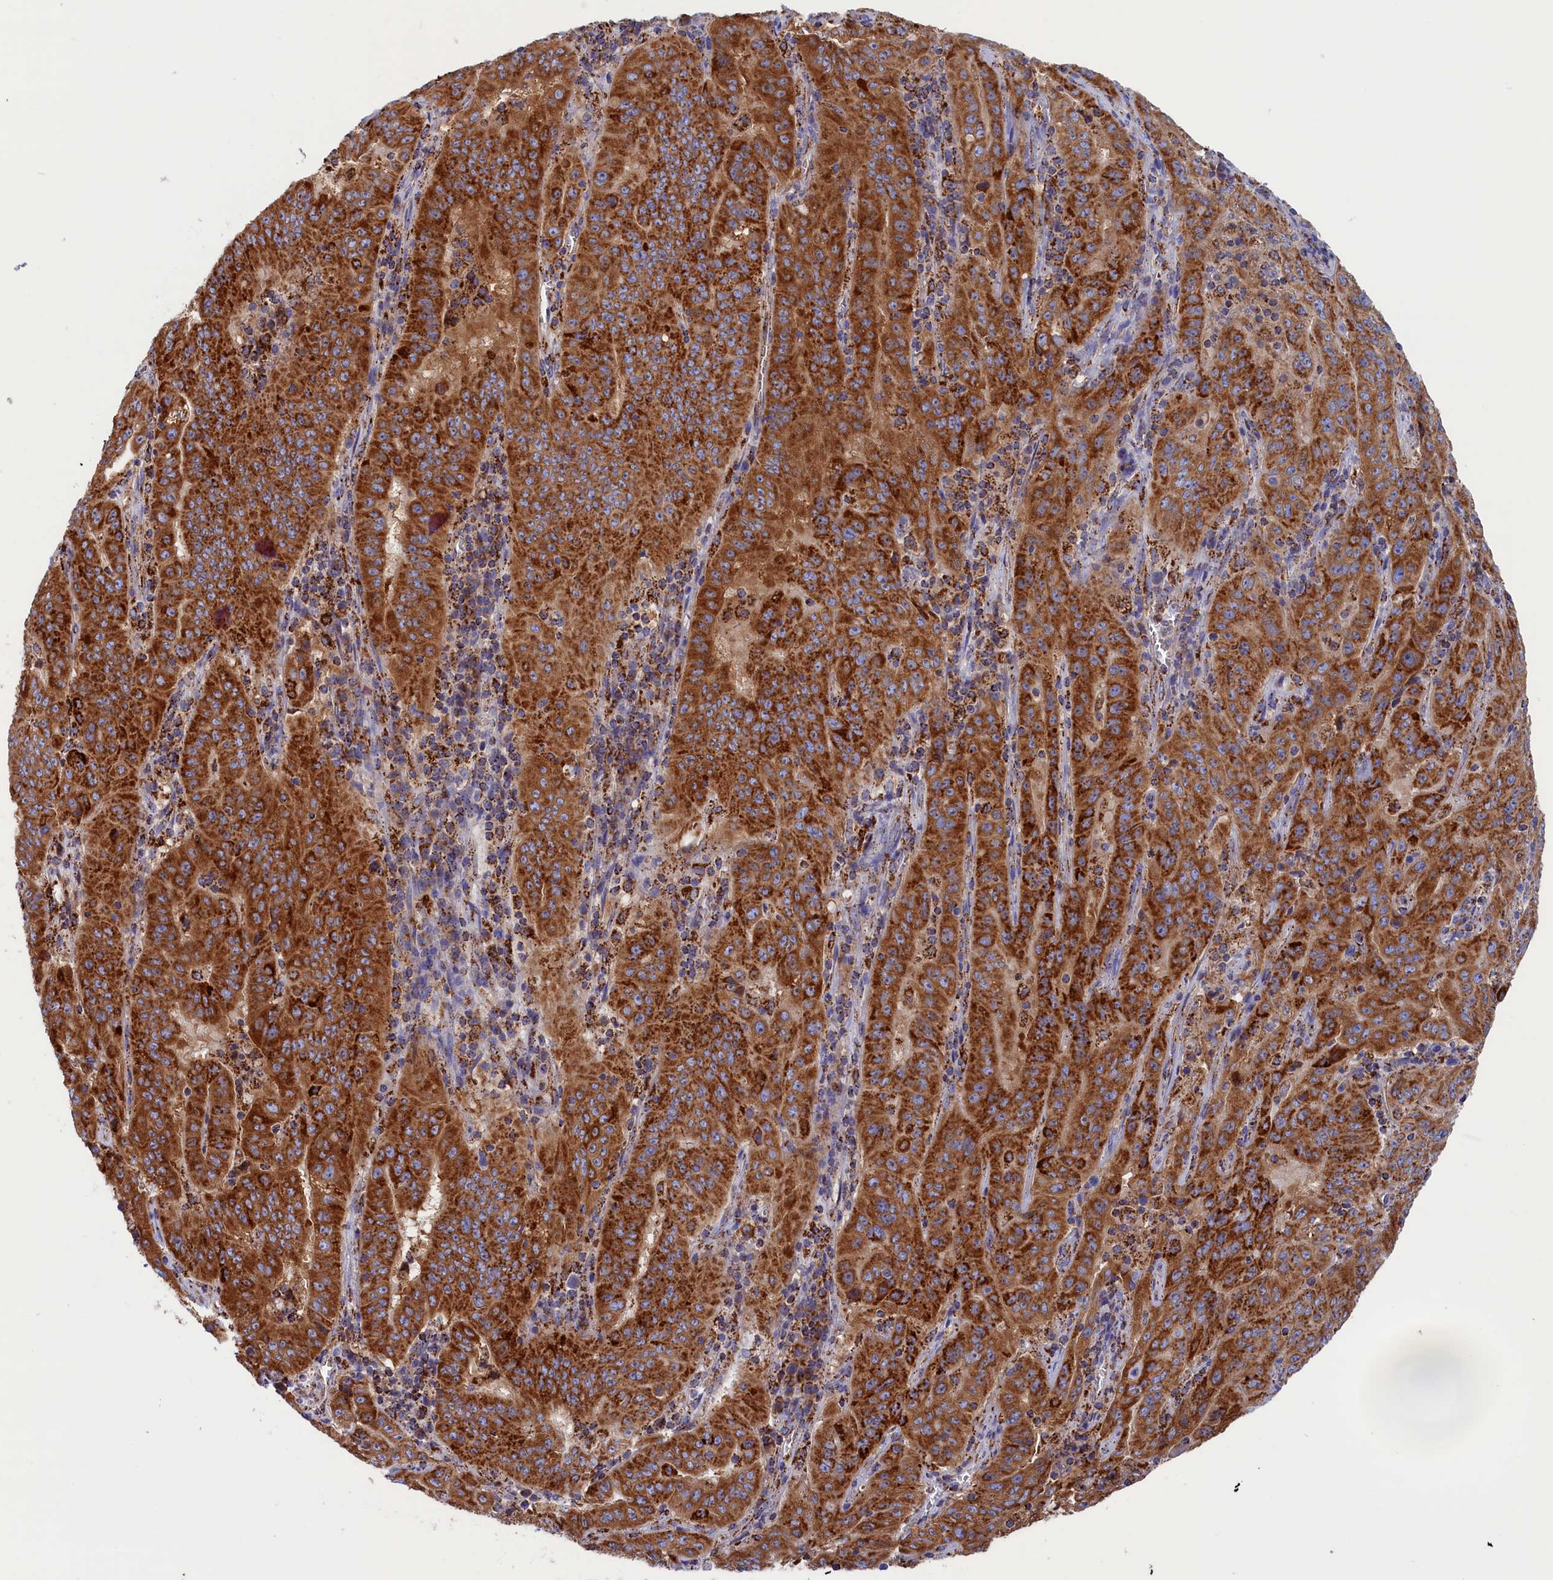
{"staining": {"intensity": "strong", "quantity": ">75%", "location": "cytoplasmic/membranous"}, "tissue": "pancreatic cancer", "cell_type": "Tumor cells", "image_type": "cancer", "snomed": [{"axis": "morphology", "description": "Adenocarcinoma, NOS"}, {"axis": "topography", "description": "Pancreas"}], "caption": "IHC micrograph of human pancreatic cancer stained for a protein (brown), which exhibits high levels of strong cytoplasmic/membranous staining in approximately >75% of tumor cells.", "gene": "WDR83", "patient": {"sex": "male", "age": 63}}